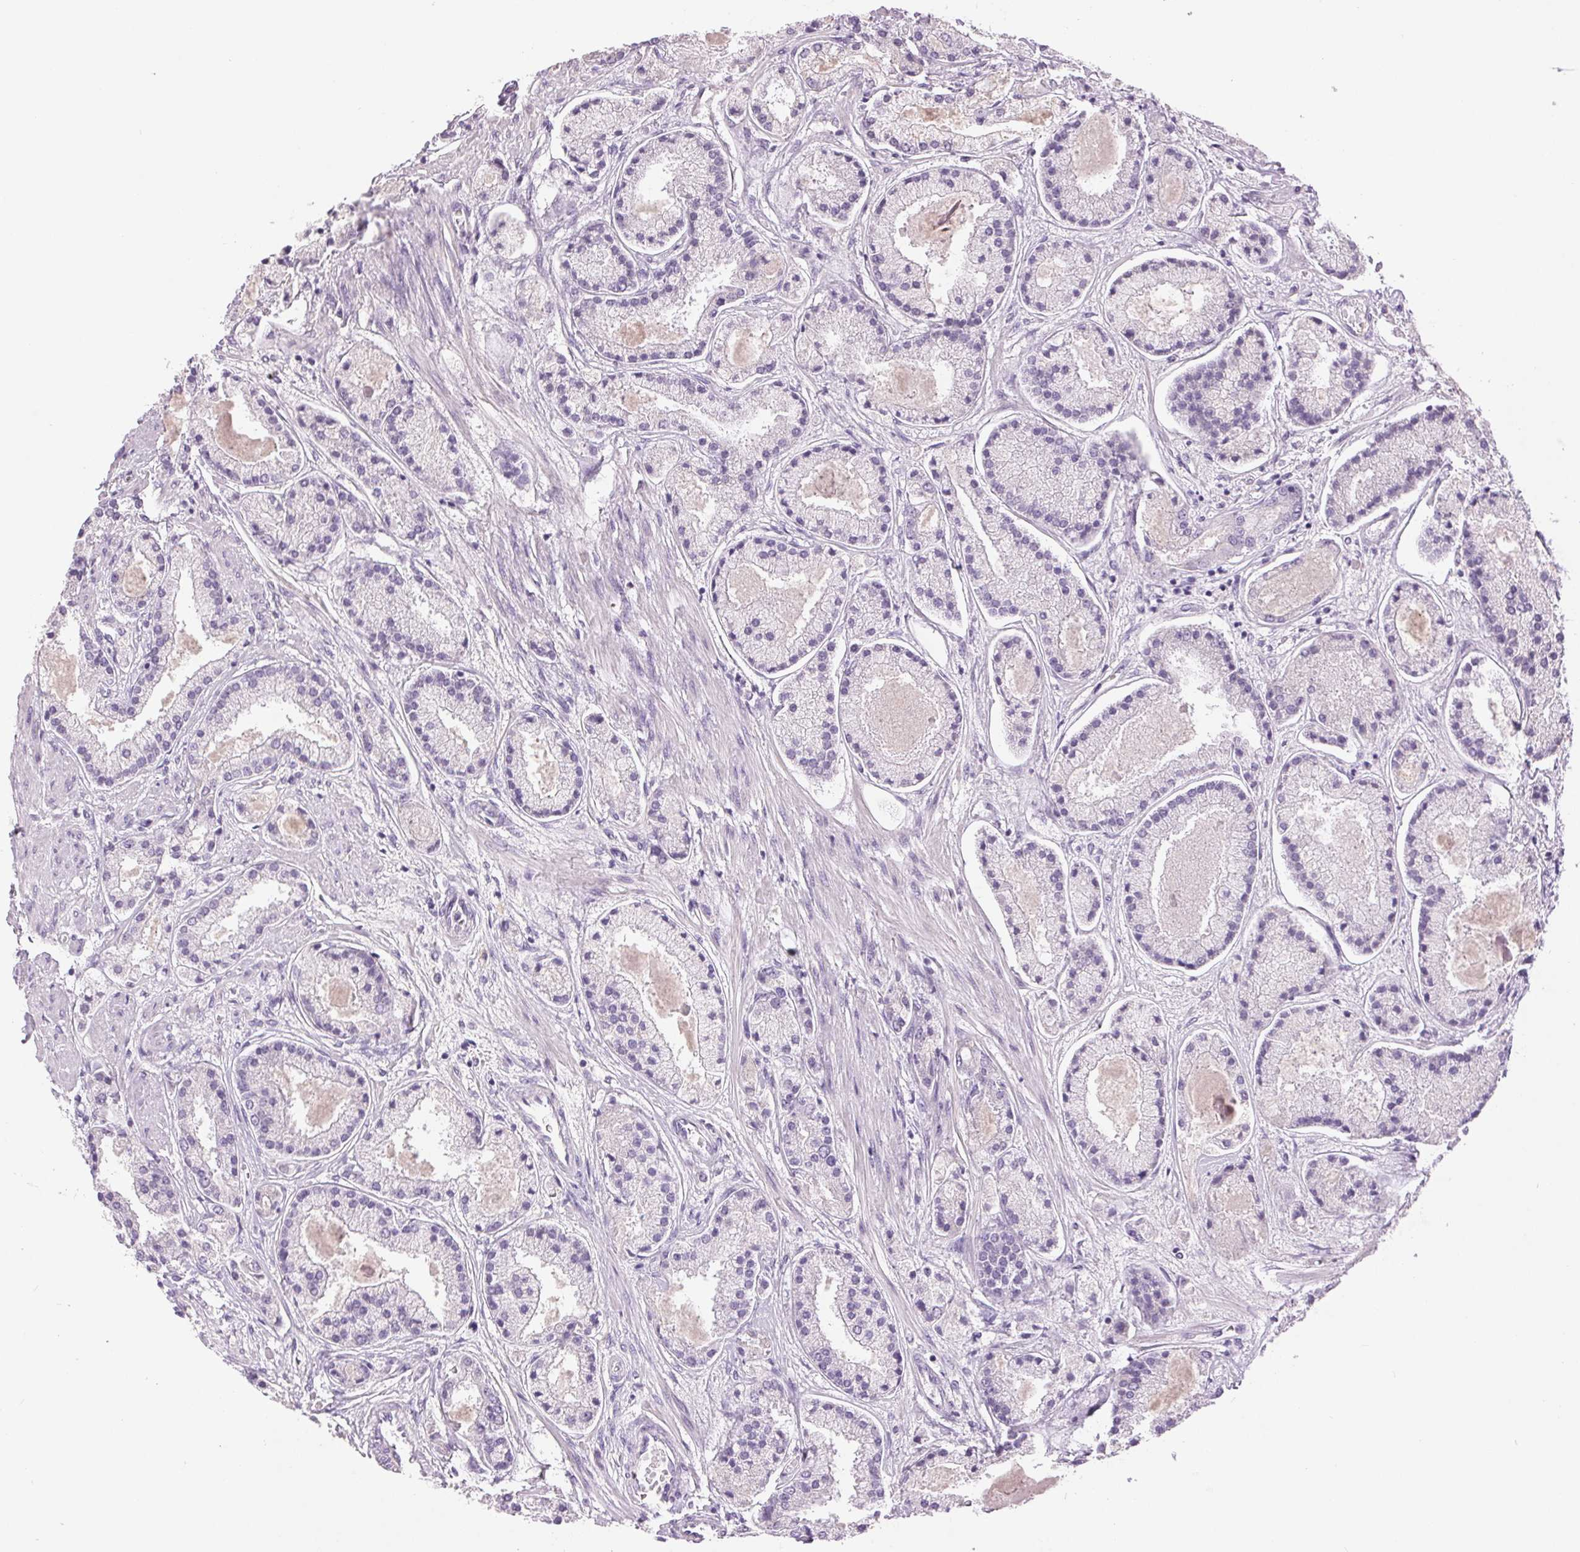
{"staining": {"intensity": "negative", "quantity": "none", "location": "none"}, "tissue": "prostate cancer", "cell_type": "Tumor cells", "image_type": "cancer", "snomed": [{"axis": "morphology", "description": "Adenocarcinoma, High grade"}, {"axis": "topography", "description": "Prostate"}], "caption": "DAB immunohistochemical staining of prostate cancer exhibits no significant positivity in tumor cells. (DAB (3,3'-diaminobenzidine) immunohistochemistry with hematoxylin counter stain).", "gene": "FXYD4", "patient": {"sex": "male", "age": 67}}